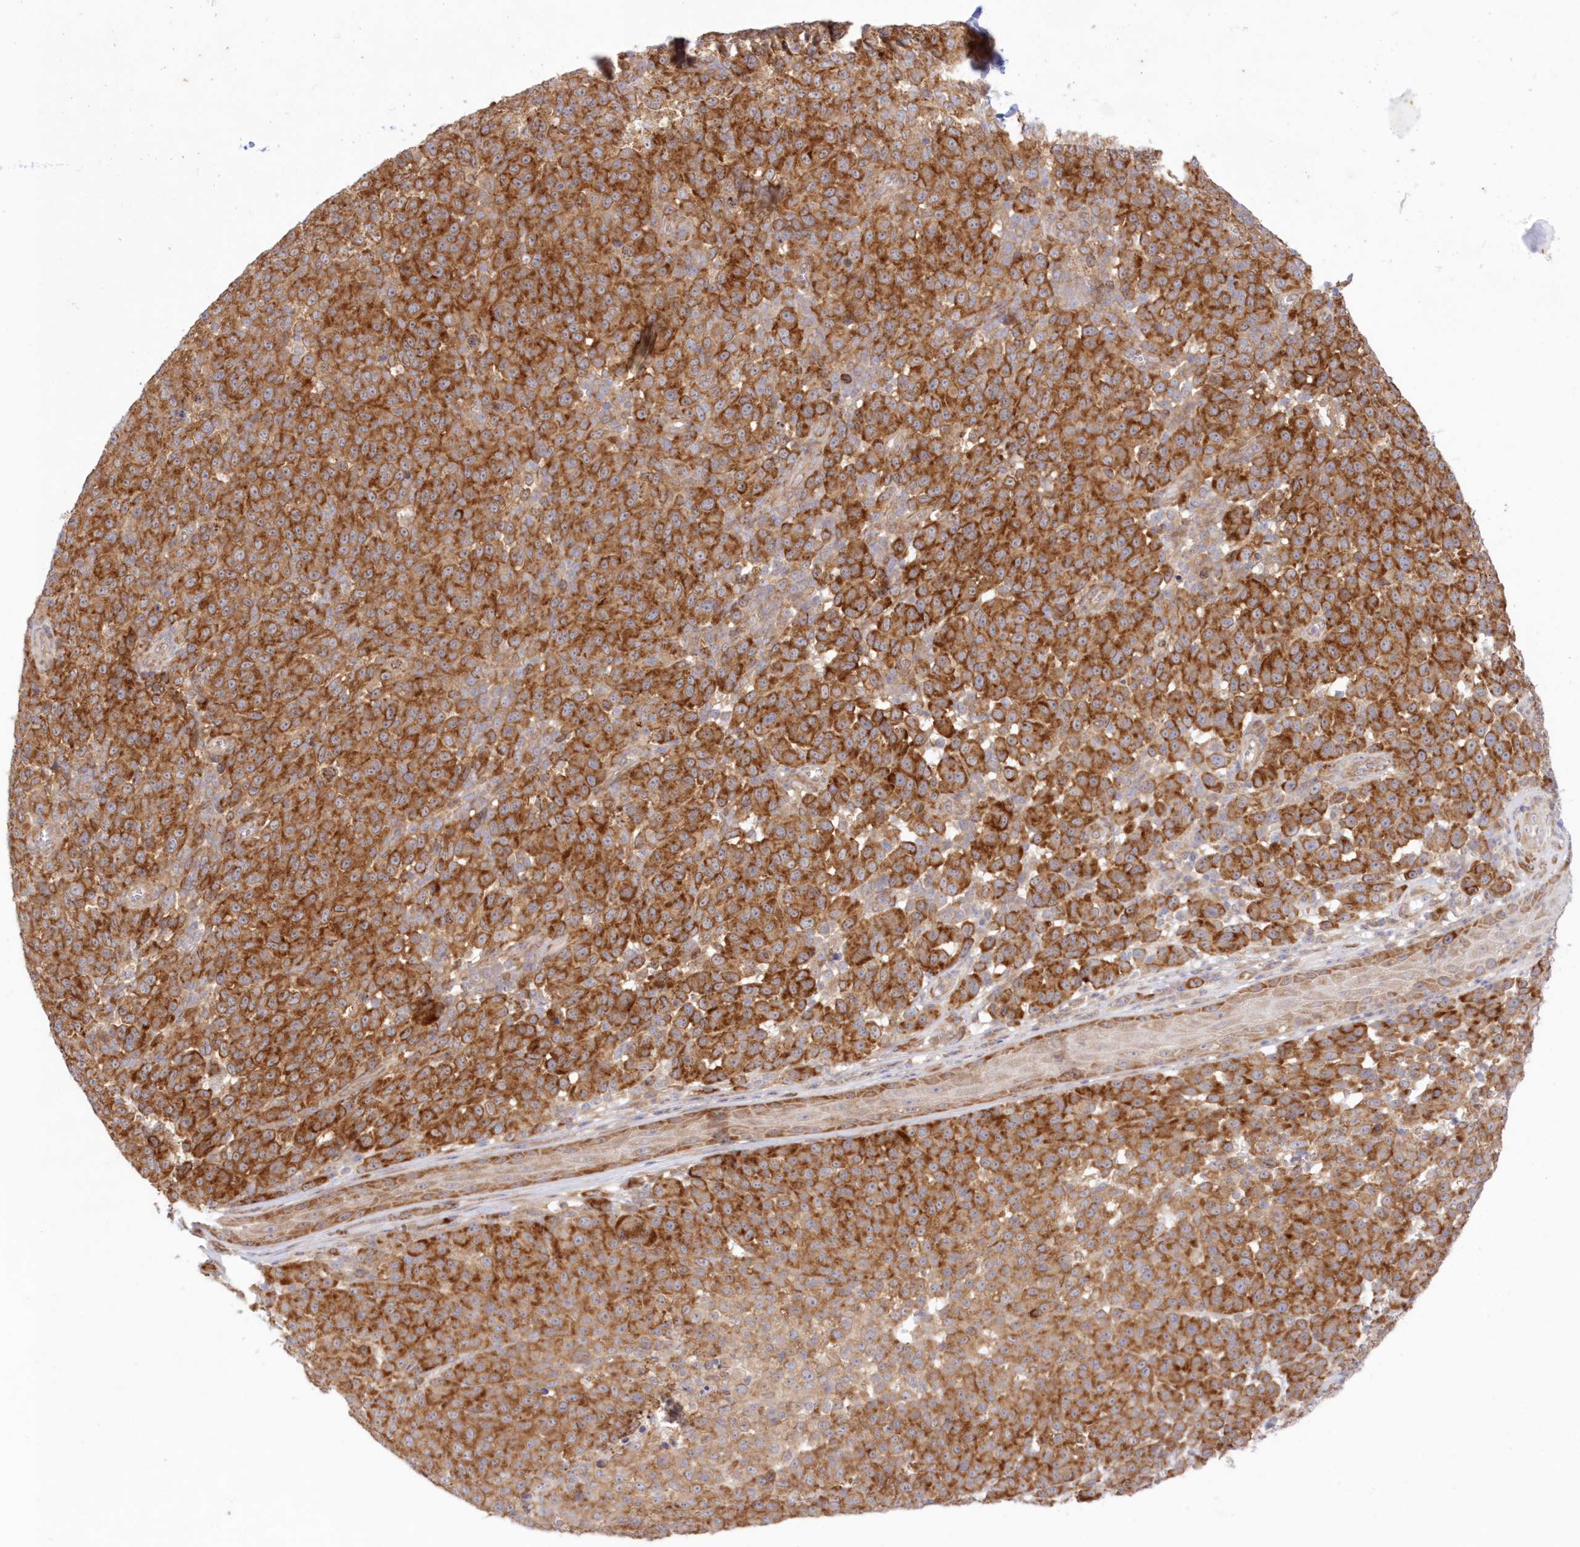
{"staining": {"intensity": "strong", "quantity": ">75%", "location": "cytoplasmic/membranous"}, "tissue": "melanoma", "cell_type": "Tumor cells", "image_type": "cancer", "snomed": [{"axis": "morphology", "description": "Malignant melanoma, NOS"}, {"axis": "topography", "description": "Skin"}], "caption": "Malignant melanoma stained with DAB IHC reveals high levels of strong cytoplasmic/membranous staining in about >75% of tumor cells.", "gene": "RNPEP", "patient": {"sex": "male", "age": 49}}